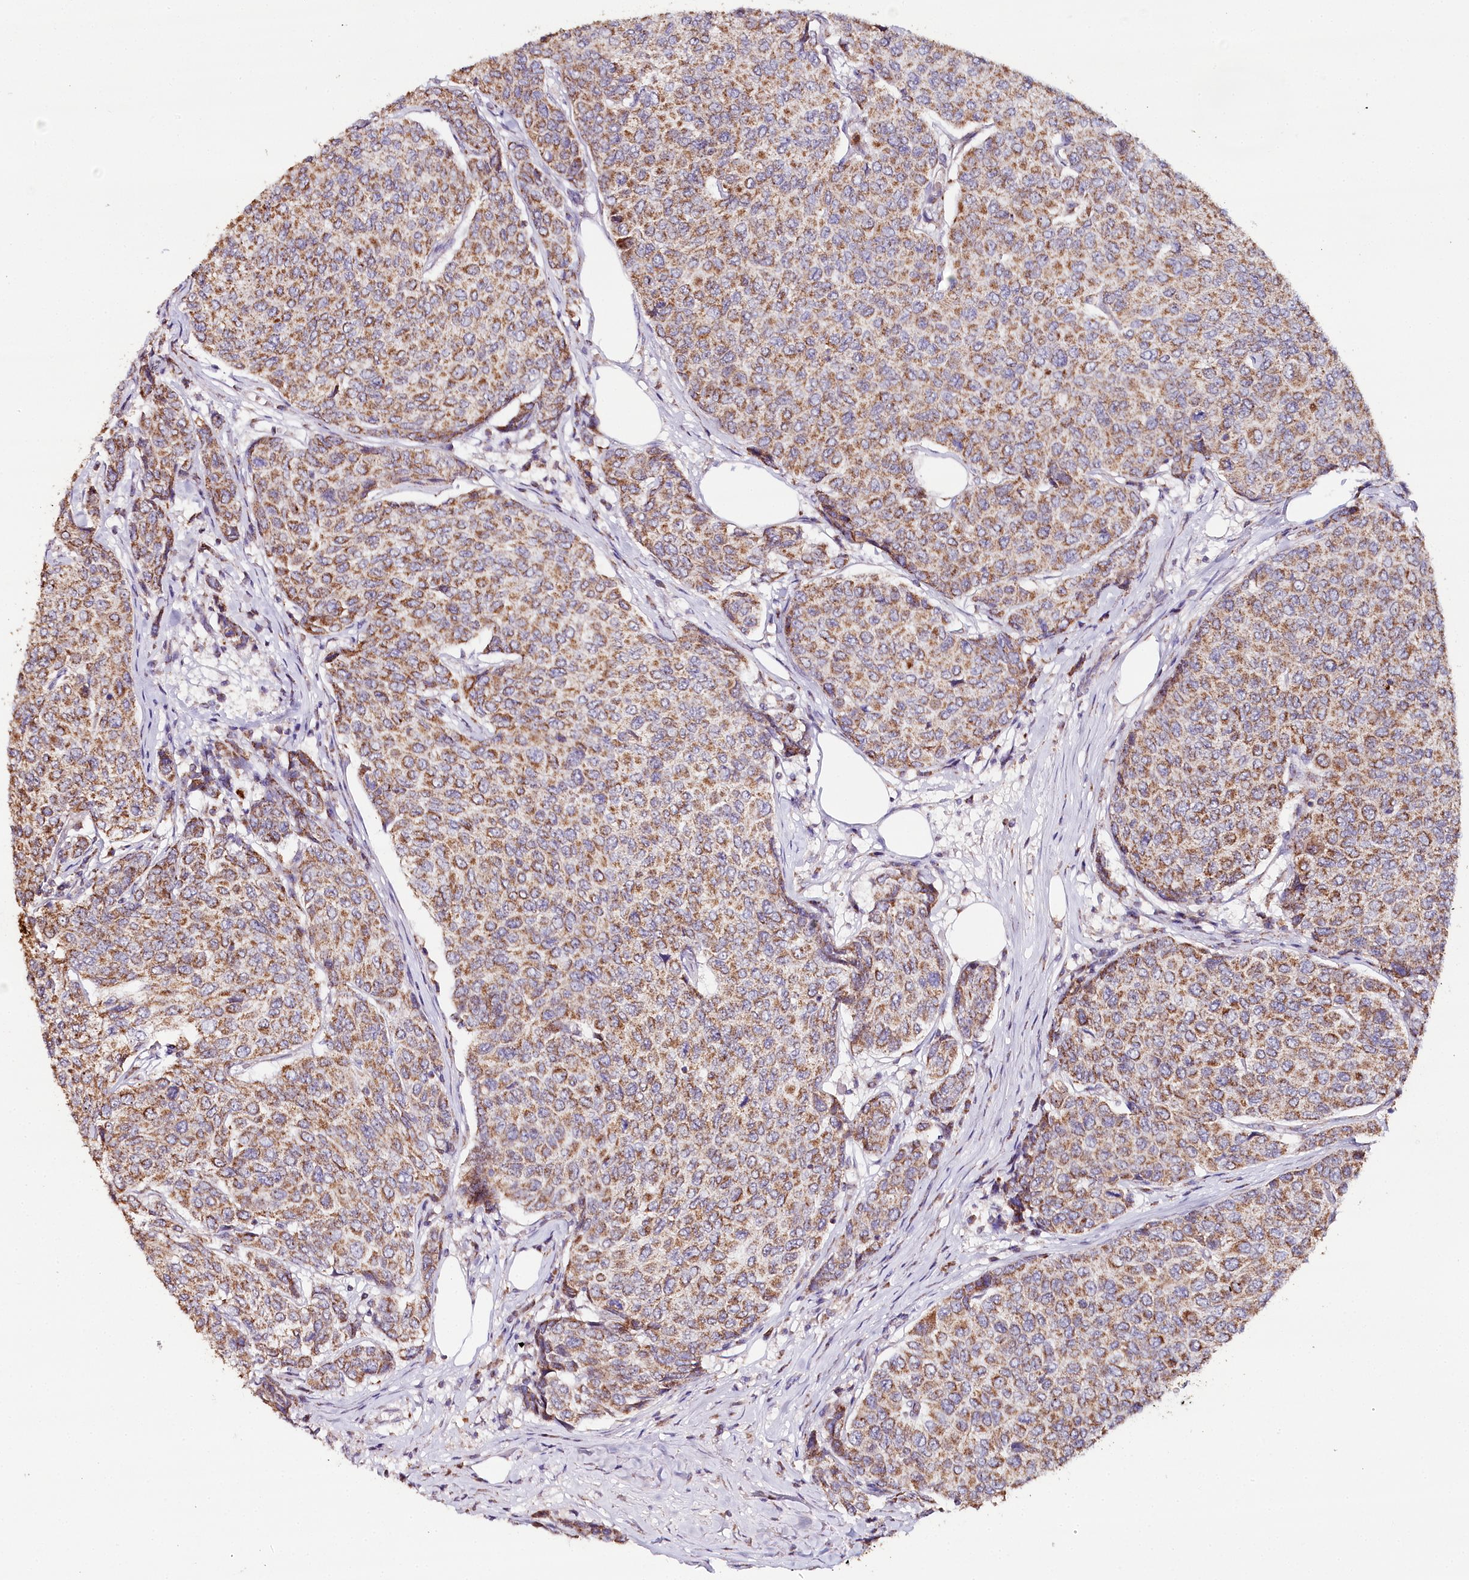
{"staining": {"intensity": "moderate", "quantity": ">75%", "location": "cytoplasmic/membranous"}, "tissue": "breast cancer", "cell_type": "Tumor cells", "image_type": "cancer", "snomed": [{"axis": "morphology", "description": "Duct carcinoma"}, {"axis": "topography", "description": "Breast"}], "caption": "IHC photomicrograph of breast cancer (invasive ductal carcinoma) stained for a protein (brown), which demonstrates medium levels of moderate cytoplasmic/membranous expression in about >75% of tumor cells.", "gene": "MMP25", "patient": {"sex": "female", "age": 55}}